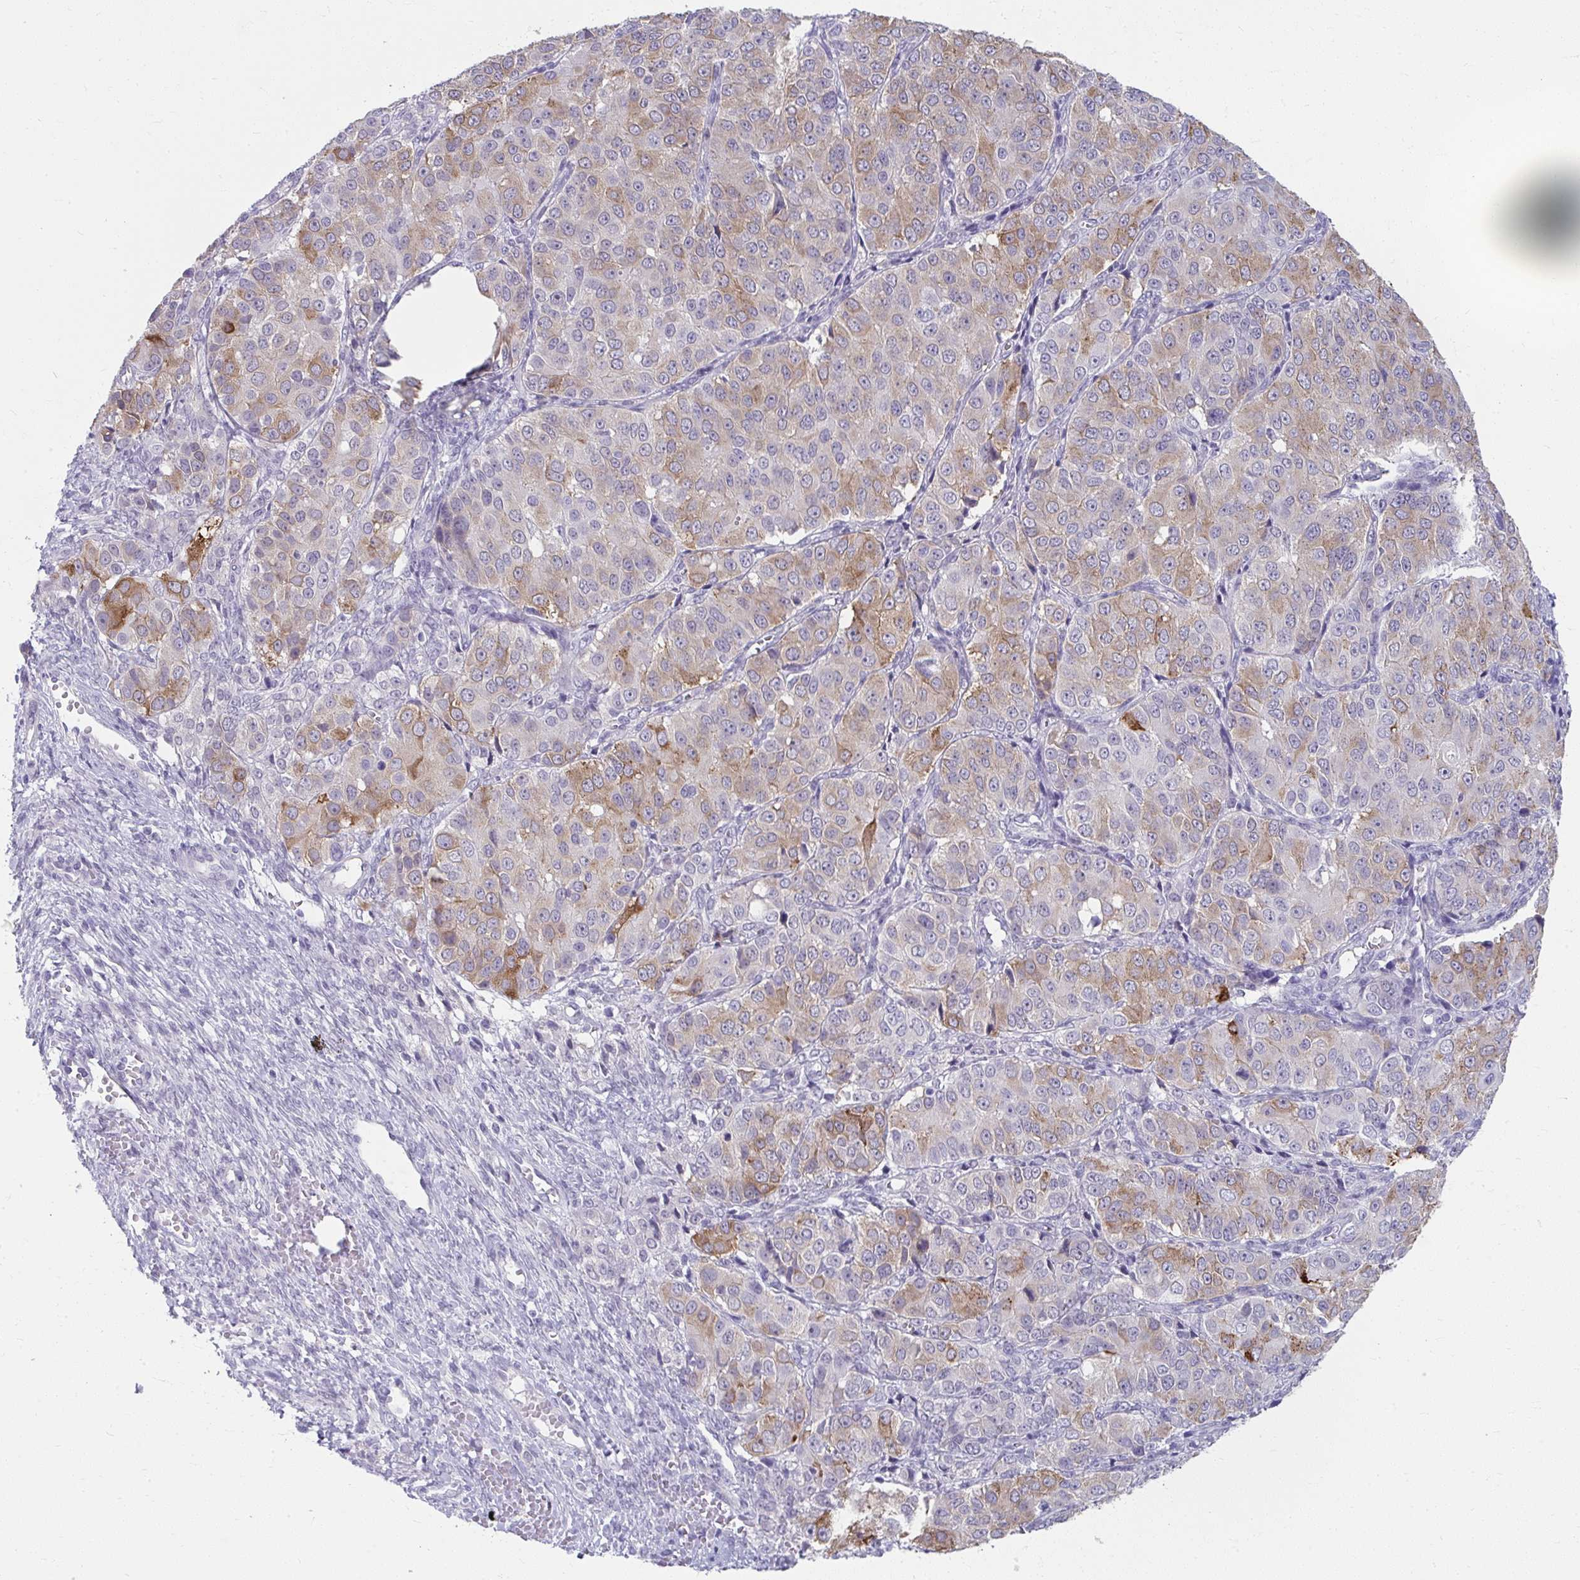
{"staining": {"intensity": "moderate", "quantity": "25%-75%", "location": "cytoplasmic/membranous"}, "tissue": "ovarian cancer", "cell_type": "Tumor cells", "image_type": "cancer", "snomed": [{"axis": "morphology", "description": "Carcinoma, endometroid"}, {"axis": "topography", "description": "Ovary"}], "caption": "An image of ovarian endometroid carcinoma stained for a protein displays moderate cytoplasmic/membranous brown staining in tumor cells. (DAB (3,3'-diaminobenzidine) IHC, brown staining for protein, blue staining for nuclei).", "gene": "UGT3A2", "patient": {"sex": "female", "age": 51}}